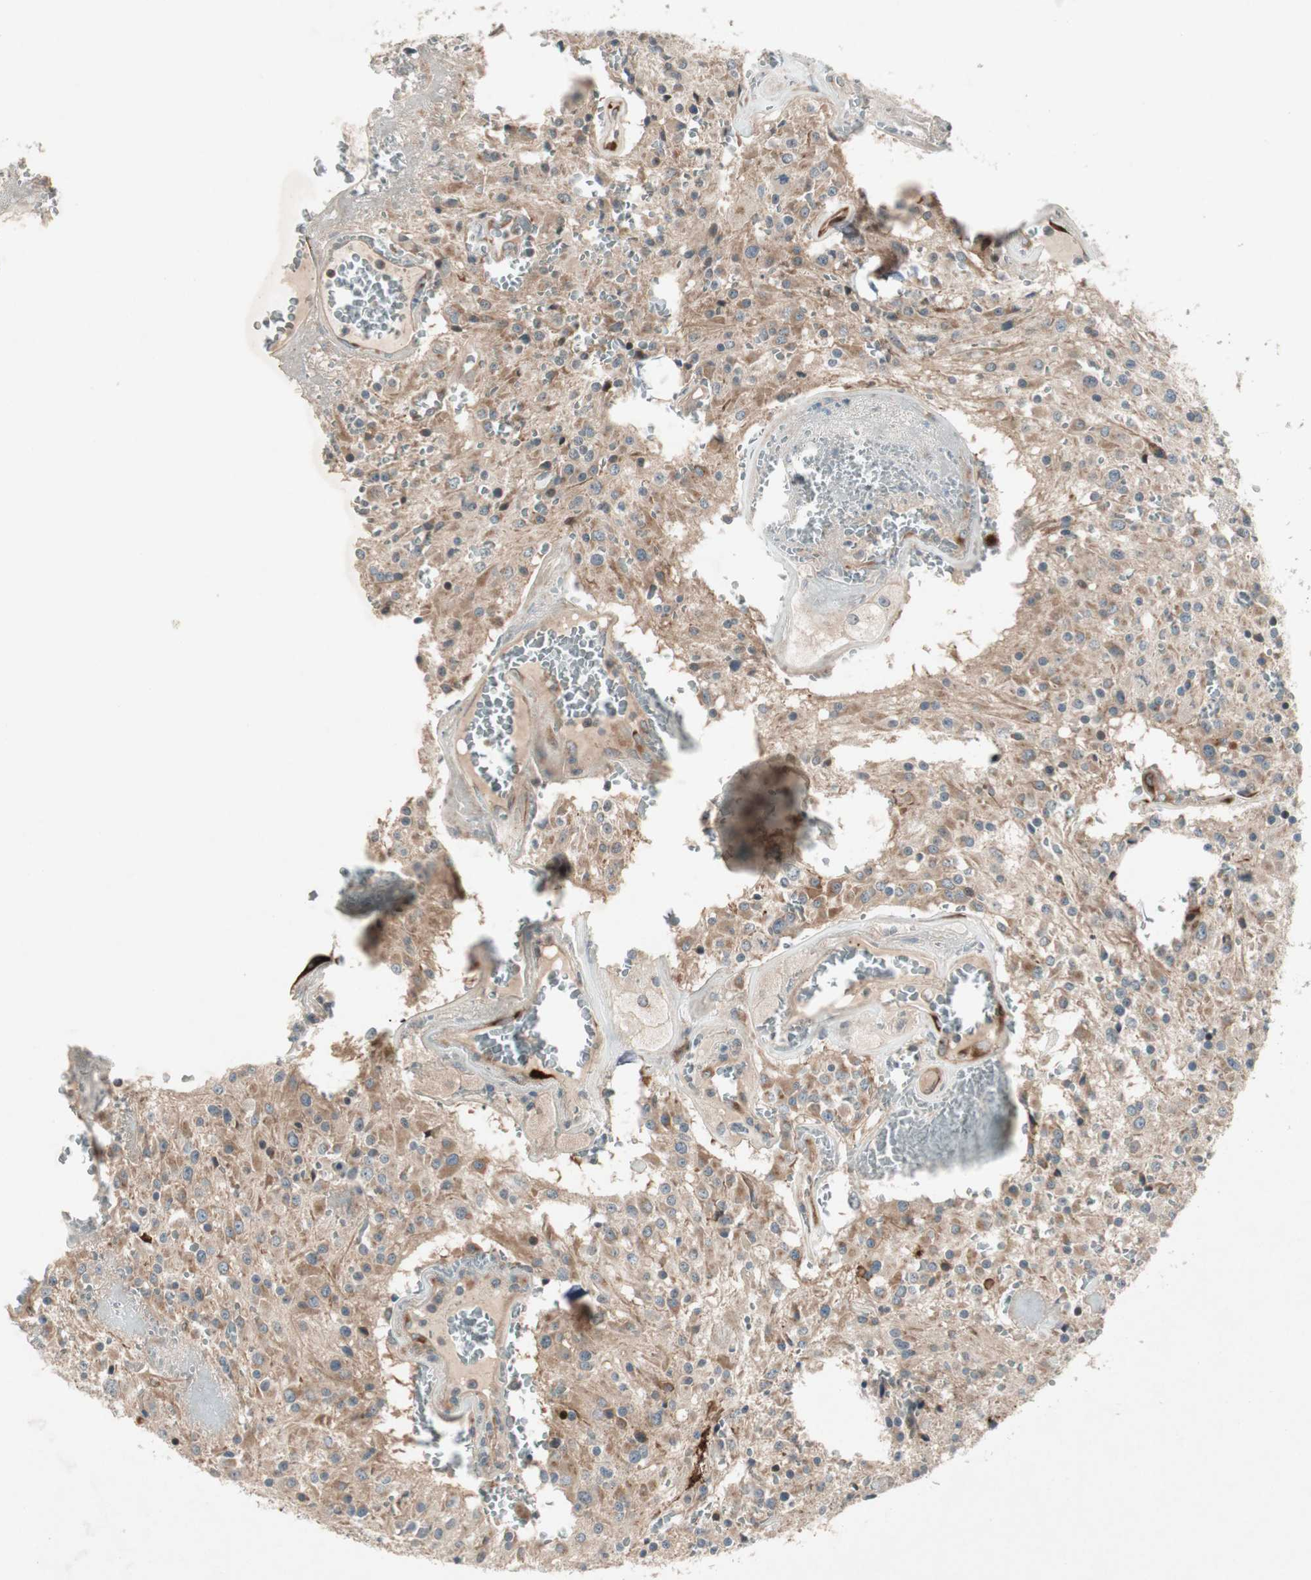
{"staining": {"intensity": "moderate", "quantity": ">75%", "location": "cytoplasmic/membranous"}, "tissue": "glioma", "cell_type": "Tumor cells", "image_type": "cancer", "snomed": [{"axis": "morphology", "description": "Glioma, malignant, Low grade"}, {"axis": "topography", "description": "Brain"}], "caption": "Moderate cytoplasmic/membranous protein positivity is appreciated in about >75% of tumor cells in malignant glioma (low-grade). The staining is performed using DAB brown chromogen to label protein expression. The nuclei are counter-stained blue using hematoxylin.", "gene": "APOO", "patient": {"sex": "male", "age": 58}}